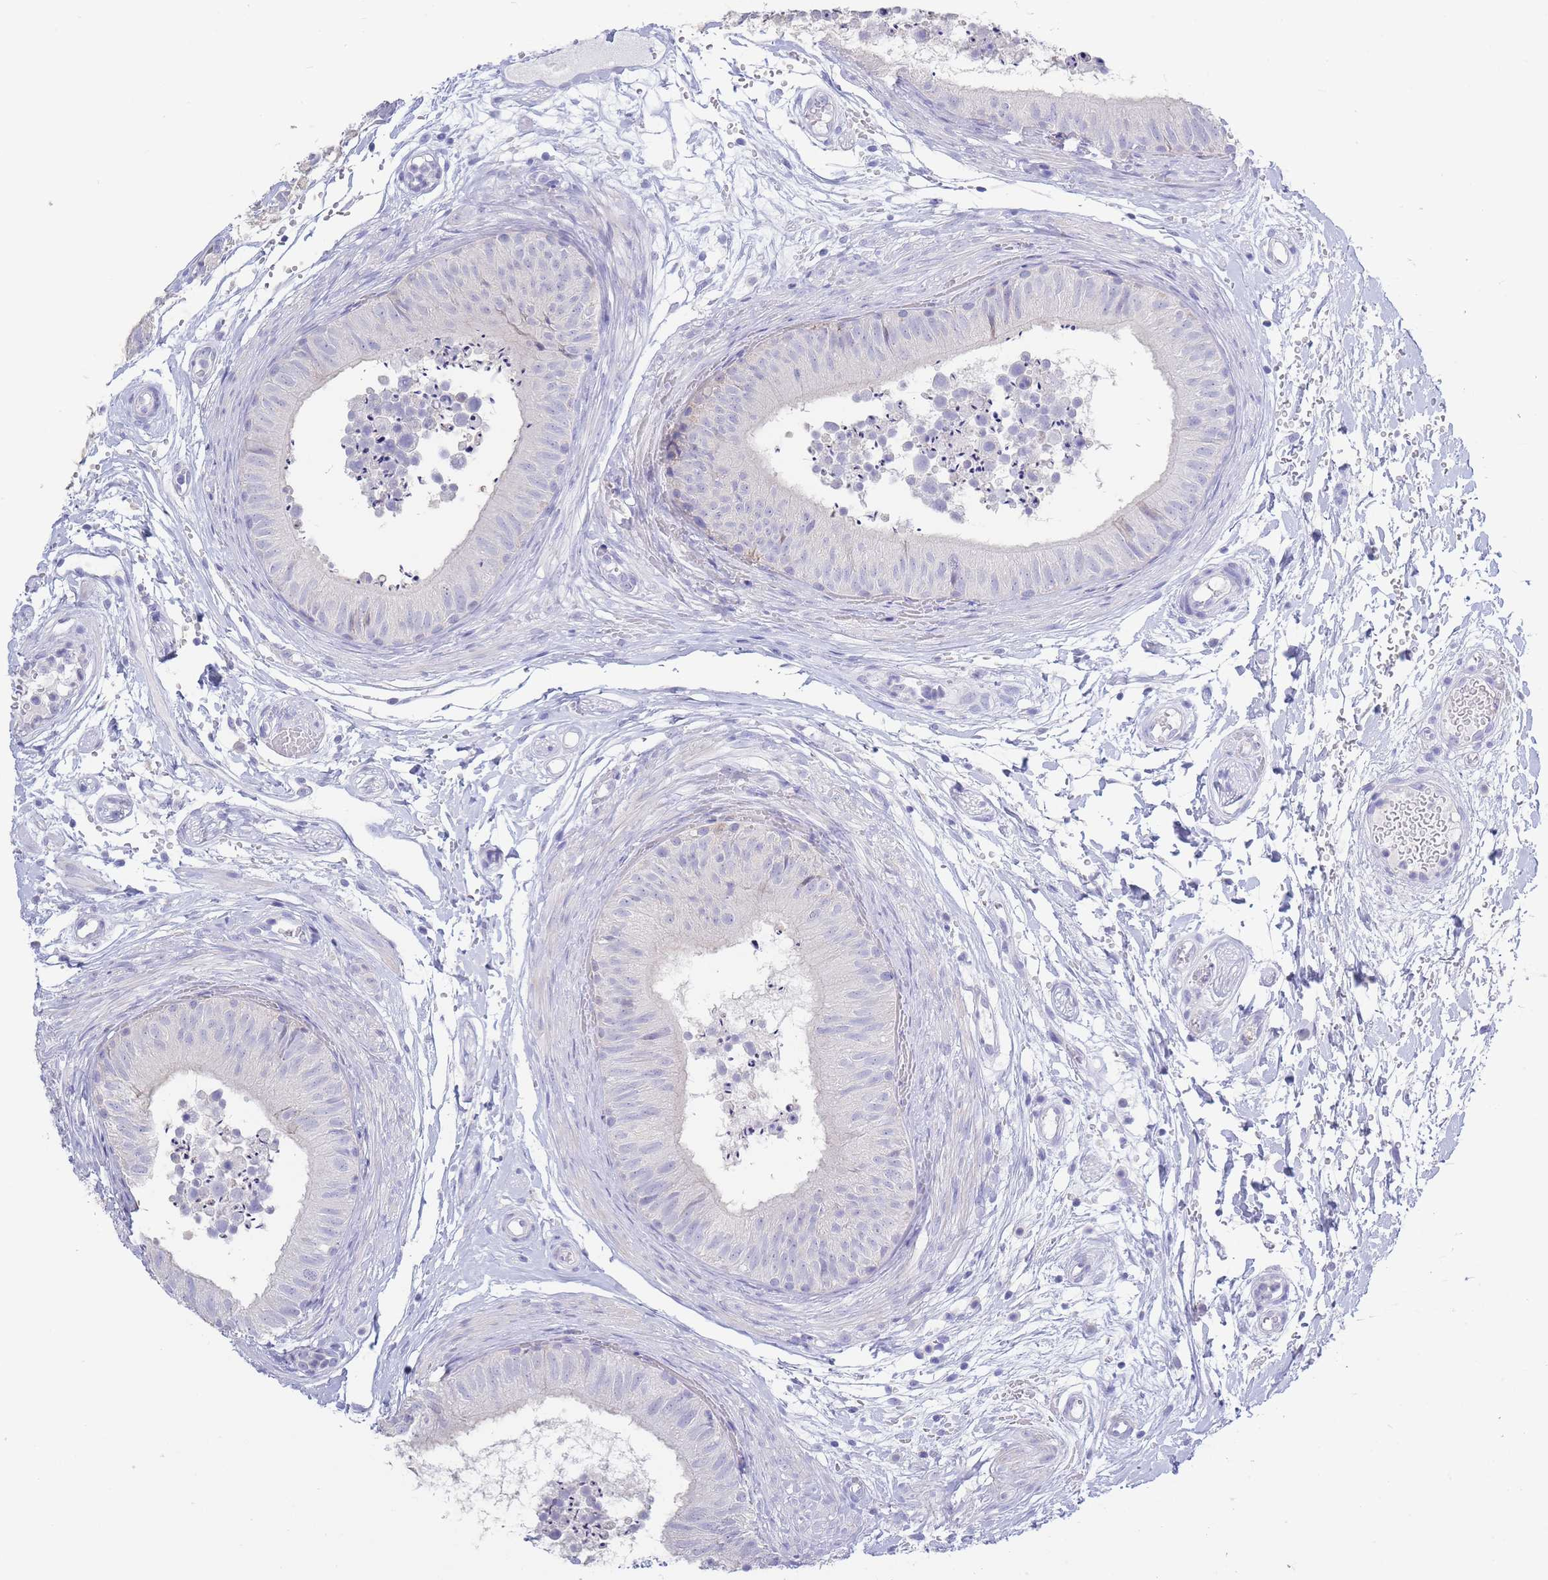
{"staining": {"intensity": "negative", "quantity": "none", "location": "none"}, "tissue": "epididymis", "cell_type": "Glandular cells", "image_type": "normal", "snomed": [{"axis": "morphology", "description": "Normal tissue, NOS"}, {"axis": "topography", "description": "Epididymis"}], "caption": "The histopathology image exhibits no staining of glandular cells in benign epididymis.", "gene": "CD37", "patient": {"sex": "male", "age": 15}}